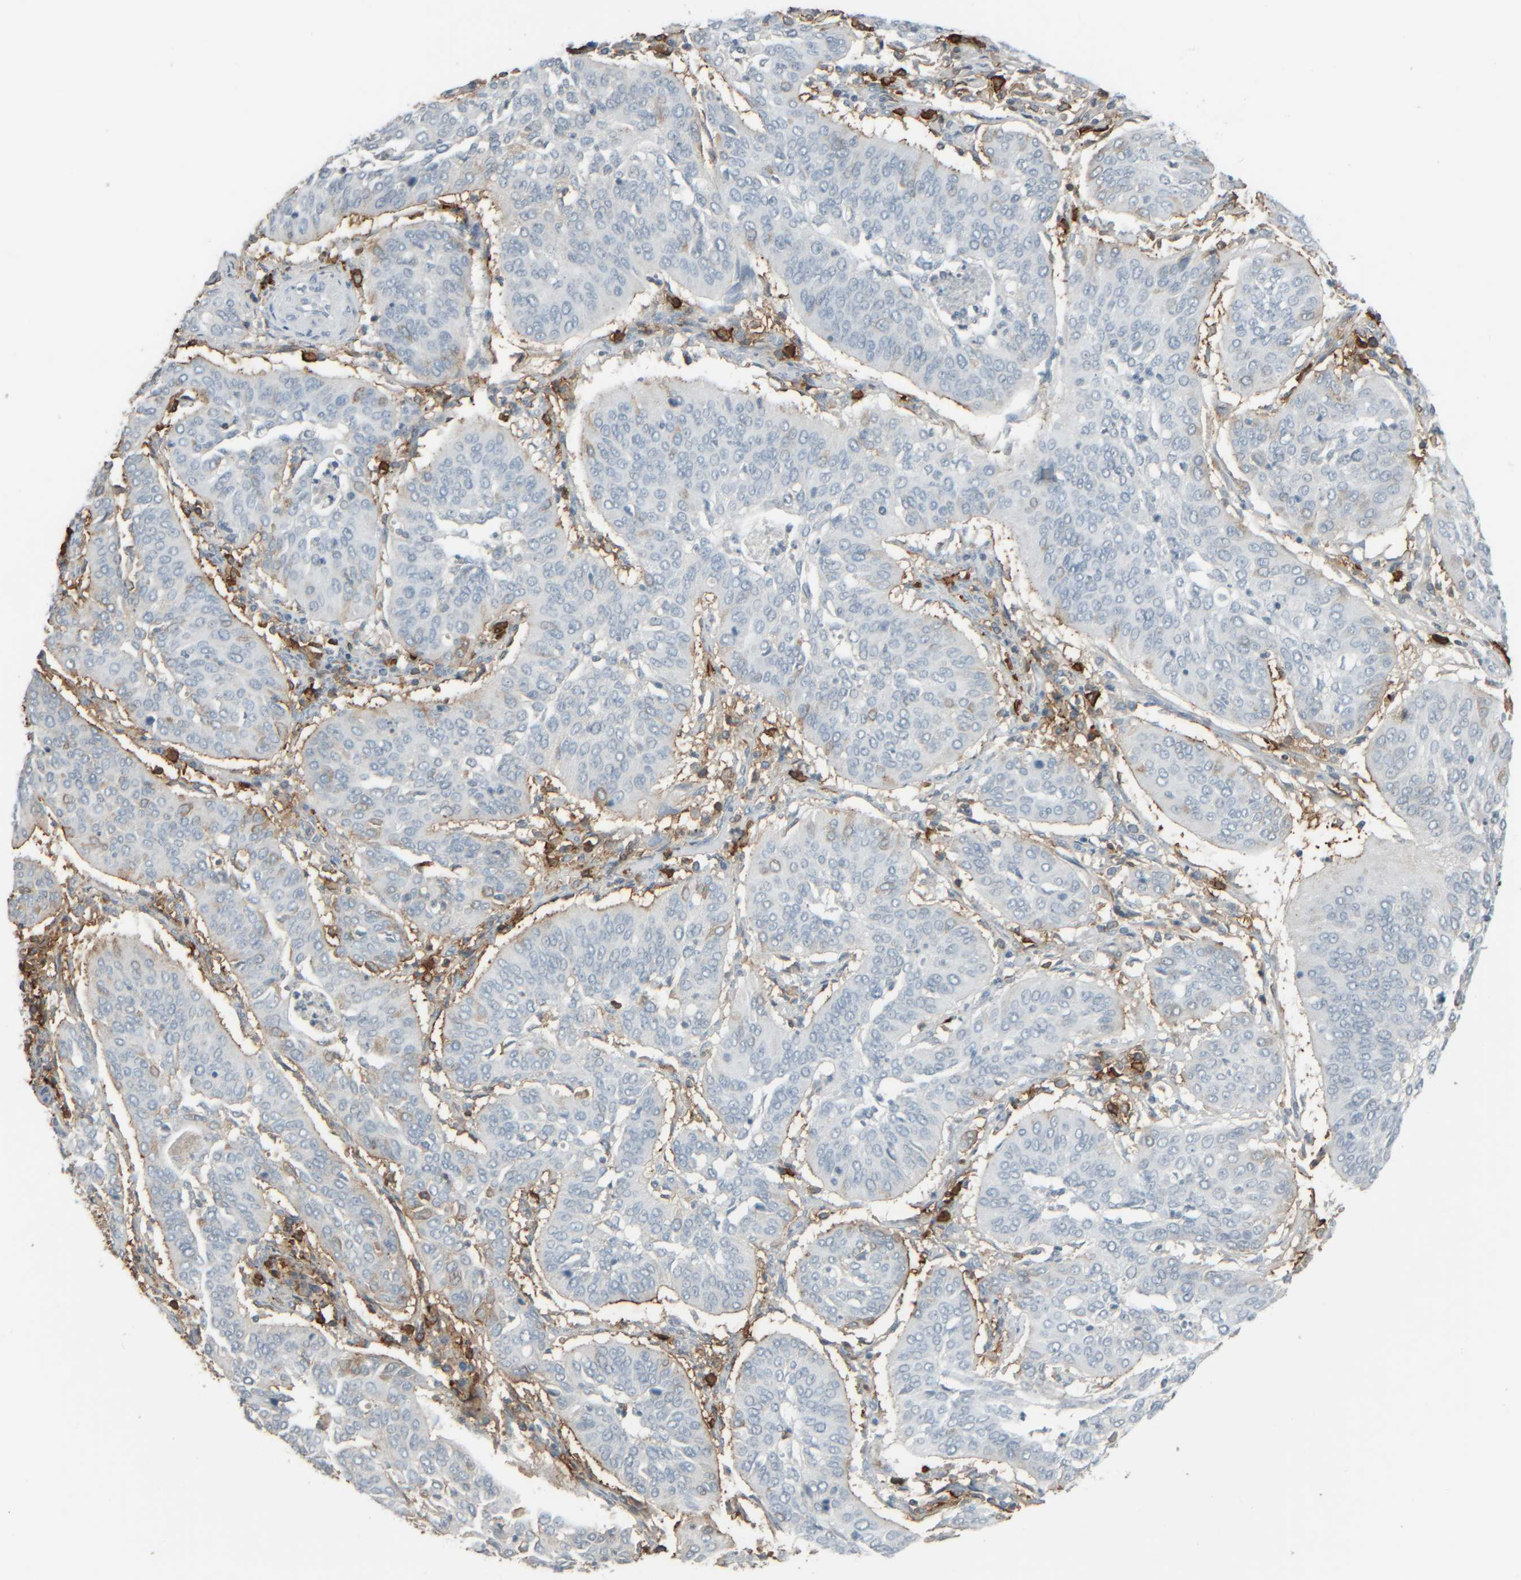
{"staining": {"intensity": "negative", "quantity": "none", "location": "none"}, "tissue": "cervical cancer", "cell_type": "Tumor cells", "image_type": "cancer", "snomed": [{"axis": "morphology", "description": "Normal tissue, NOS"}, {"axis": "morphology", "description": "Squamous cell carcinoma, NOS"}, {"axis": "topography", "description": "Cervix"}], "caption": "This is a micrograph of IHC staining of cervical cancer, which shows no staining in tumor cells. (Brightfield microscopy of DAB immunohistochemistry at high magnification).", "gene": "TPSAB1", "patient": {"sex": "female", "age": 39}}